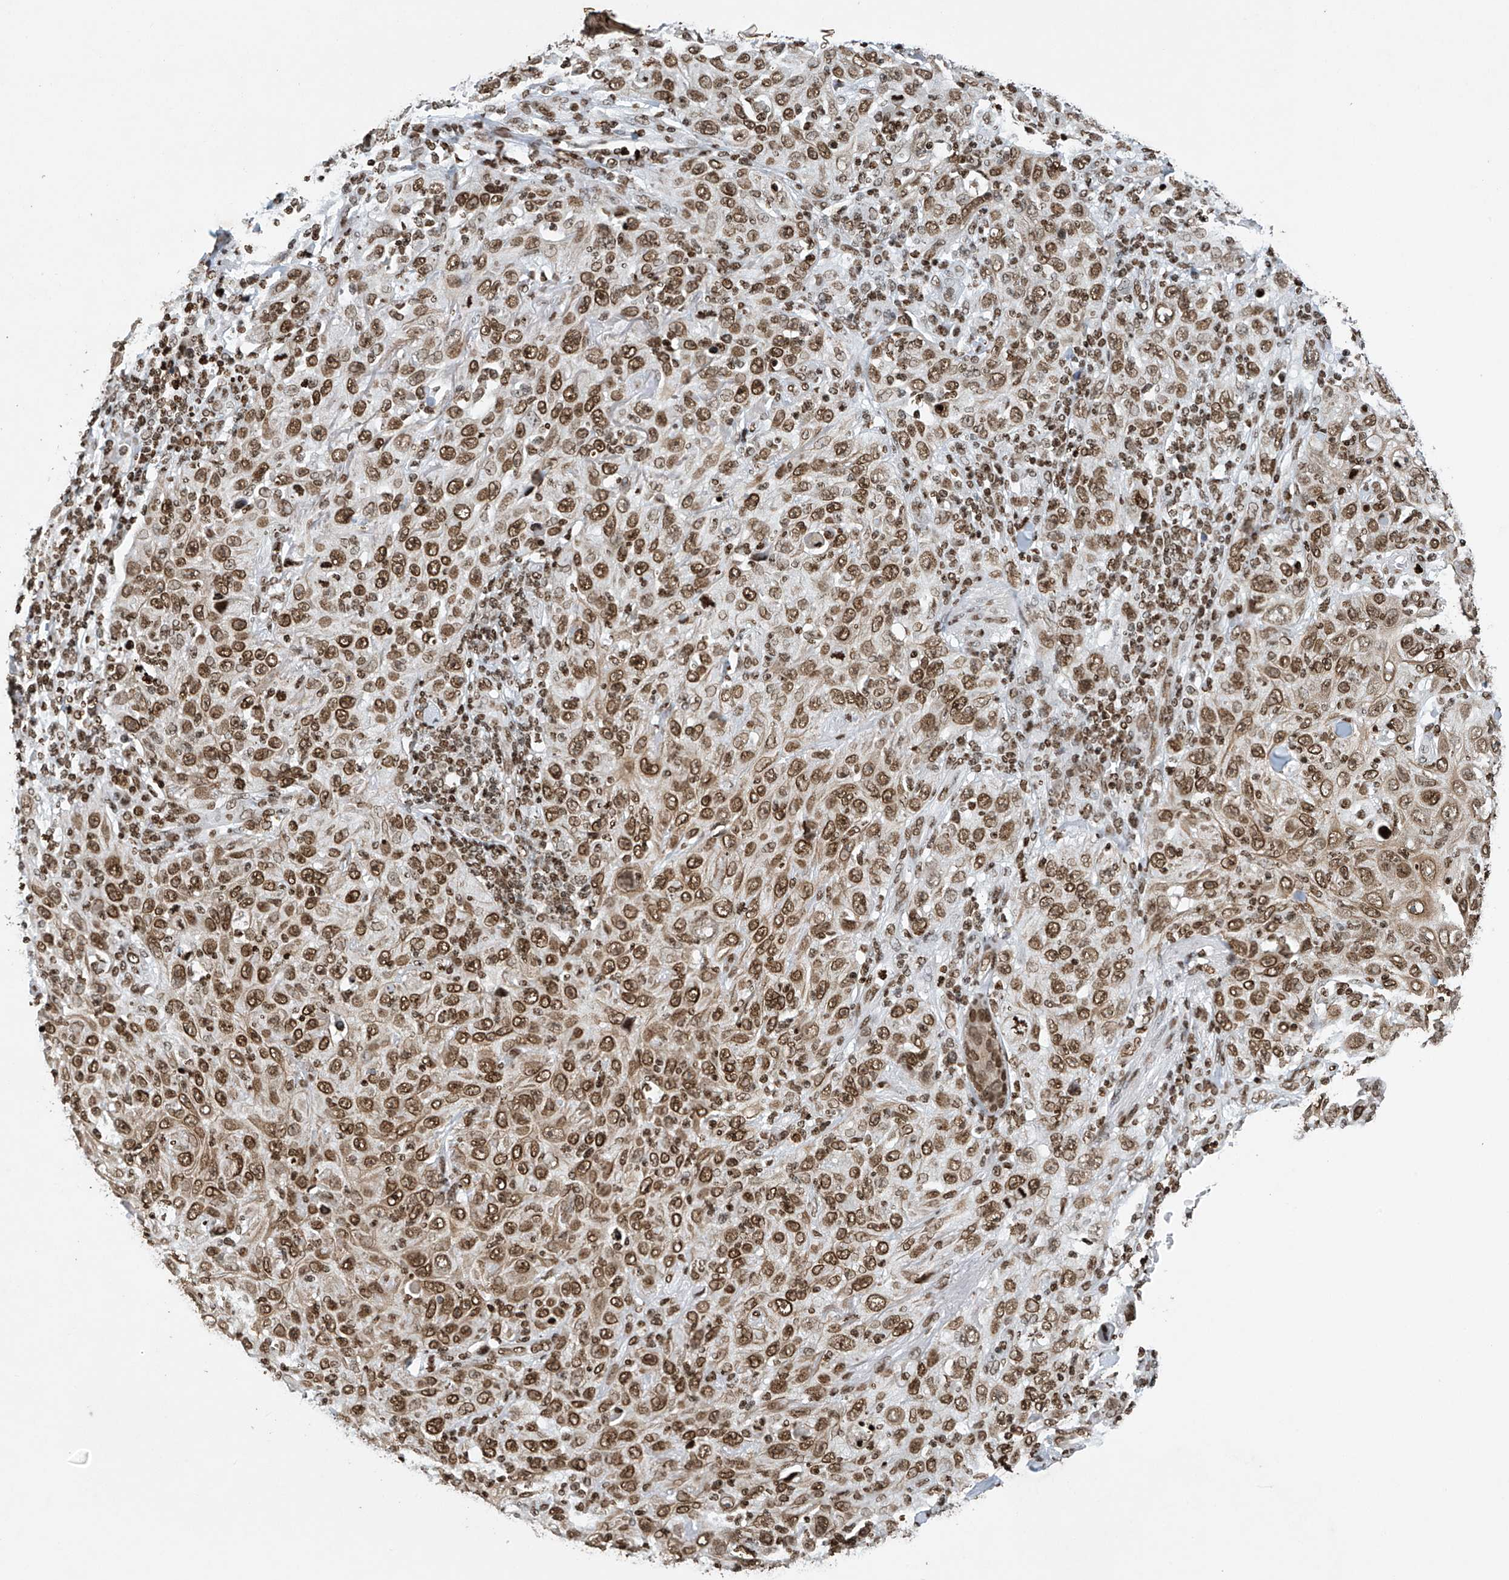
{"staining": {"intensity": "moderate", "quantity": ">75%", "location": "nuclear"}, "tissue": "skin cancer", "cell_type": "Tumor cells", "image_type": "cancer", "snomed": [{"axis": "morphology", "description": "Squamous cell carcinoma, NOS"}, {"axis": "topography", "description": "Skin"}], "caption": "A brown stain highlights moderate nuclear positivity of a protein in skin cancer (squamous cell carcinoma) tumor cells.", "gene": "H4C16", "patient": {"sex": "female", "age": 88}}